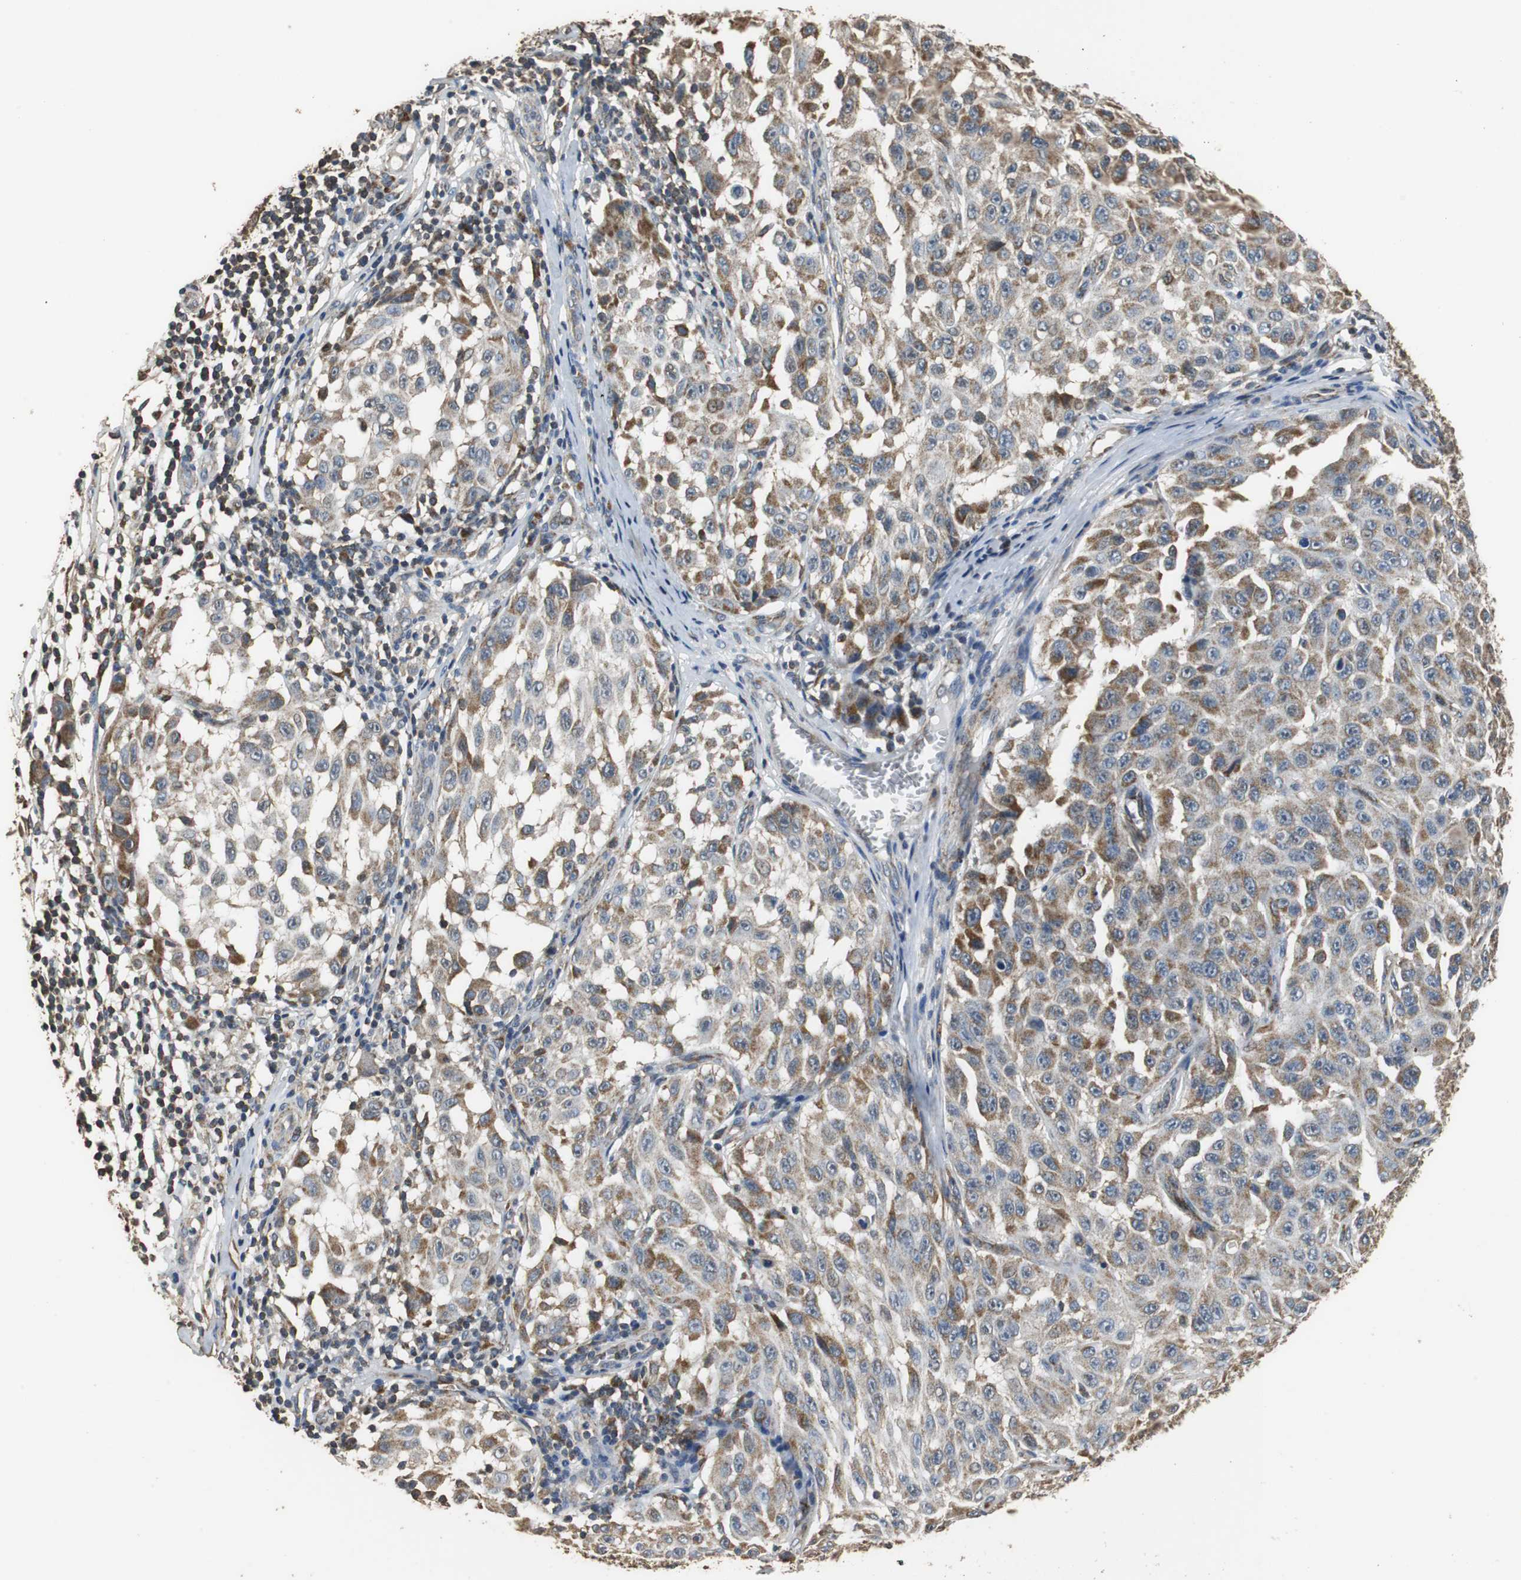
{"staining": {"intensity": "weak", "quantity": "25%-75%", "location": "cytoplasmic/membranous"}, "tissue": "melanoma", "cell_type": "Tumor cells", "image_type": "cancer", "snomed": [{"axis": "morphology", "description": "Malignant melanoma, NOS"}, {"axis": "topography", "description": "Skin"}], "caption": "This image shows immunohistochemistry (IHC) staining of malignant melanoma, with low weak cytoplasmic/membranous staining in approximately 25%-75% of tumor cells.", "gene": "NNT", "patient": {"sex": "male", "age": 30}}